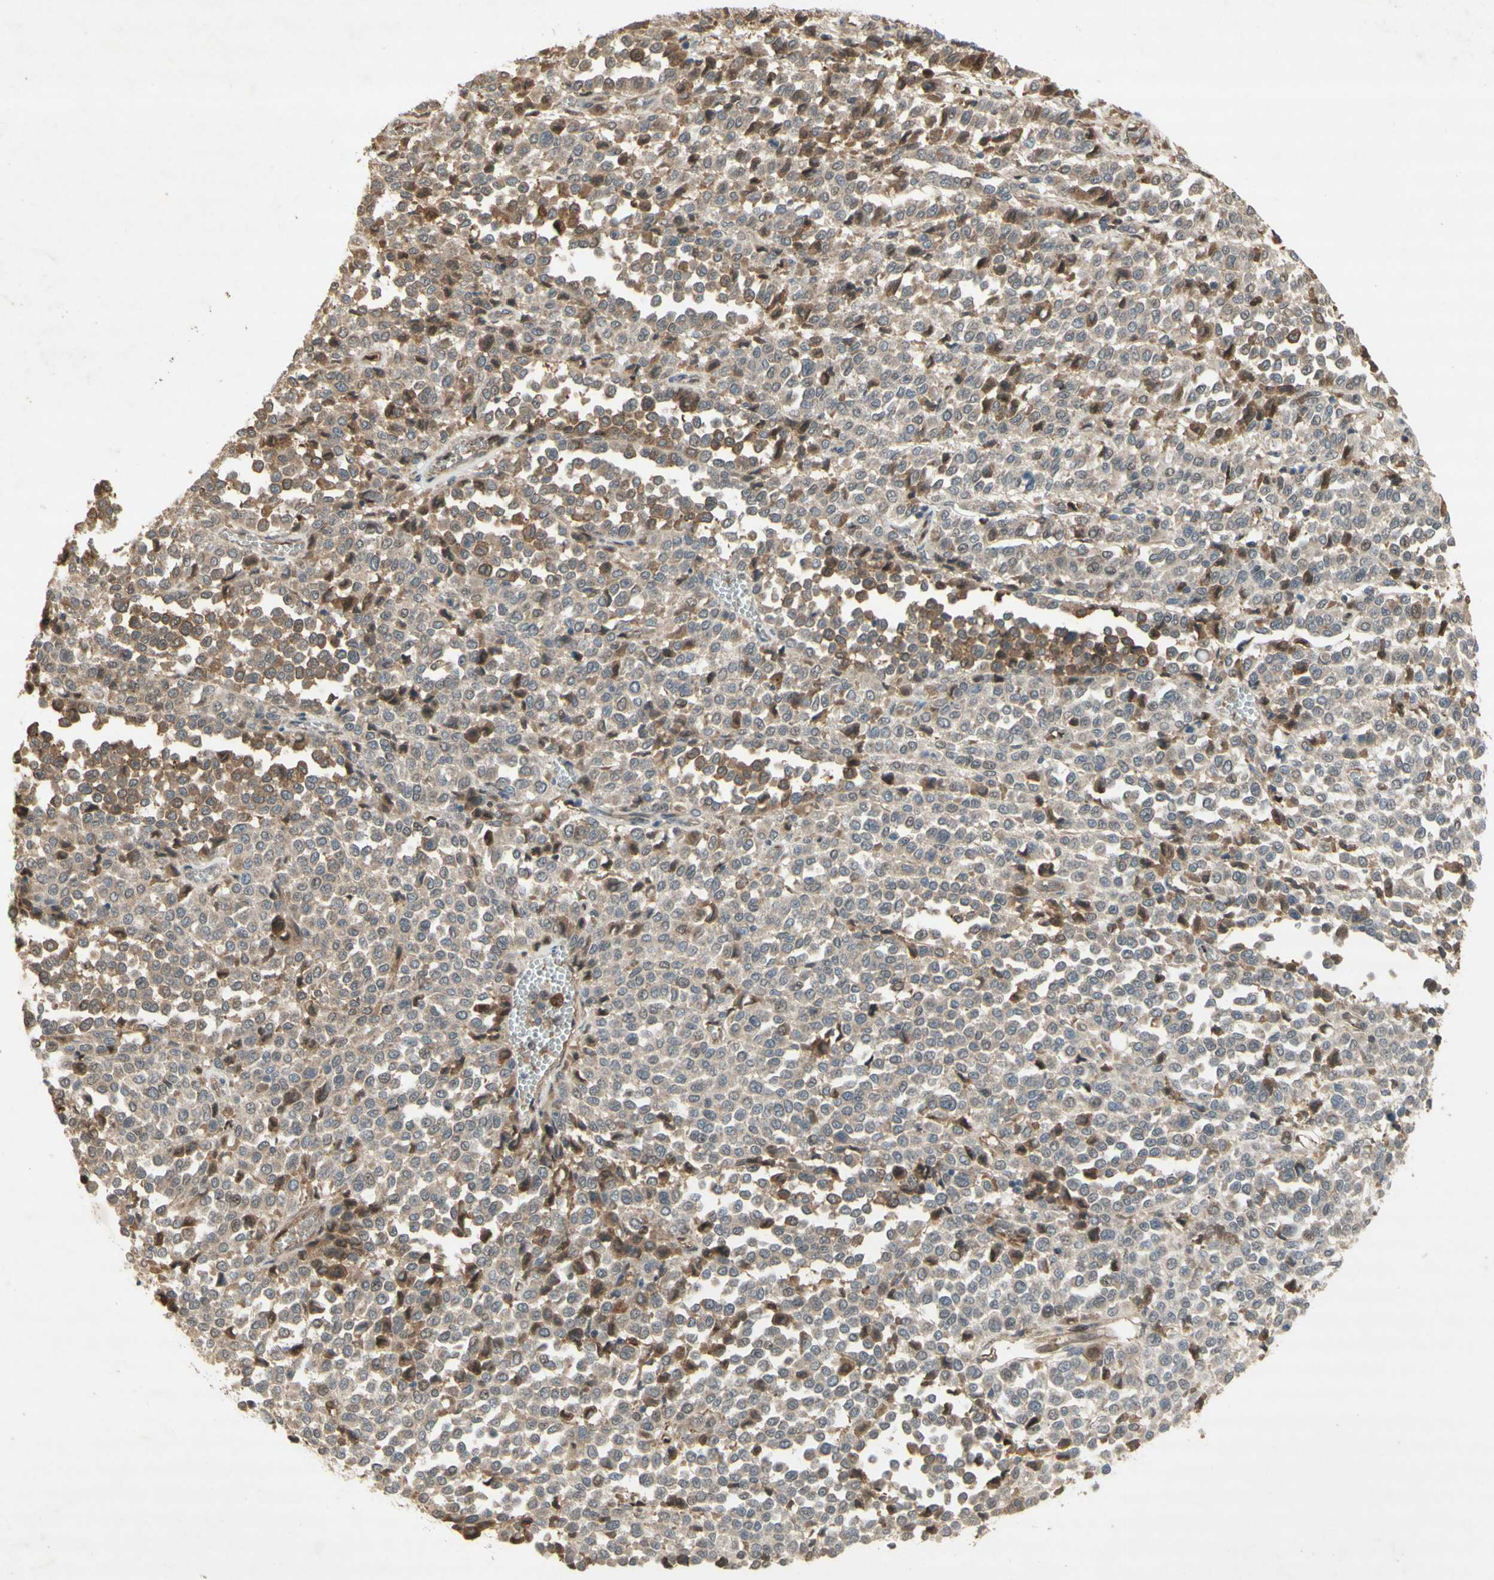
{"staining": {"intensity": "weak", "quantity": "25%-75%", "location": "cytoplasmic/membranous"}, "tissue": "melanoma", "cell_type": "Tumor cells", "image_type": "cancer", "snomed": [{"axis": "morphology", "description": "Malignant melanoma, Metastatic site"}, {"axis": "topography", "description": "Pancreas"}], "caption": "A brown stain shows weak cytoplasmic/membranous staining of a protein in human melanoma tumor cells.", "gene": "NRG4", "patient": {"sex": "female", "age": 30}}